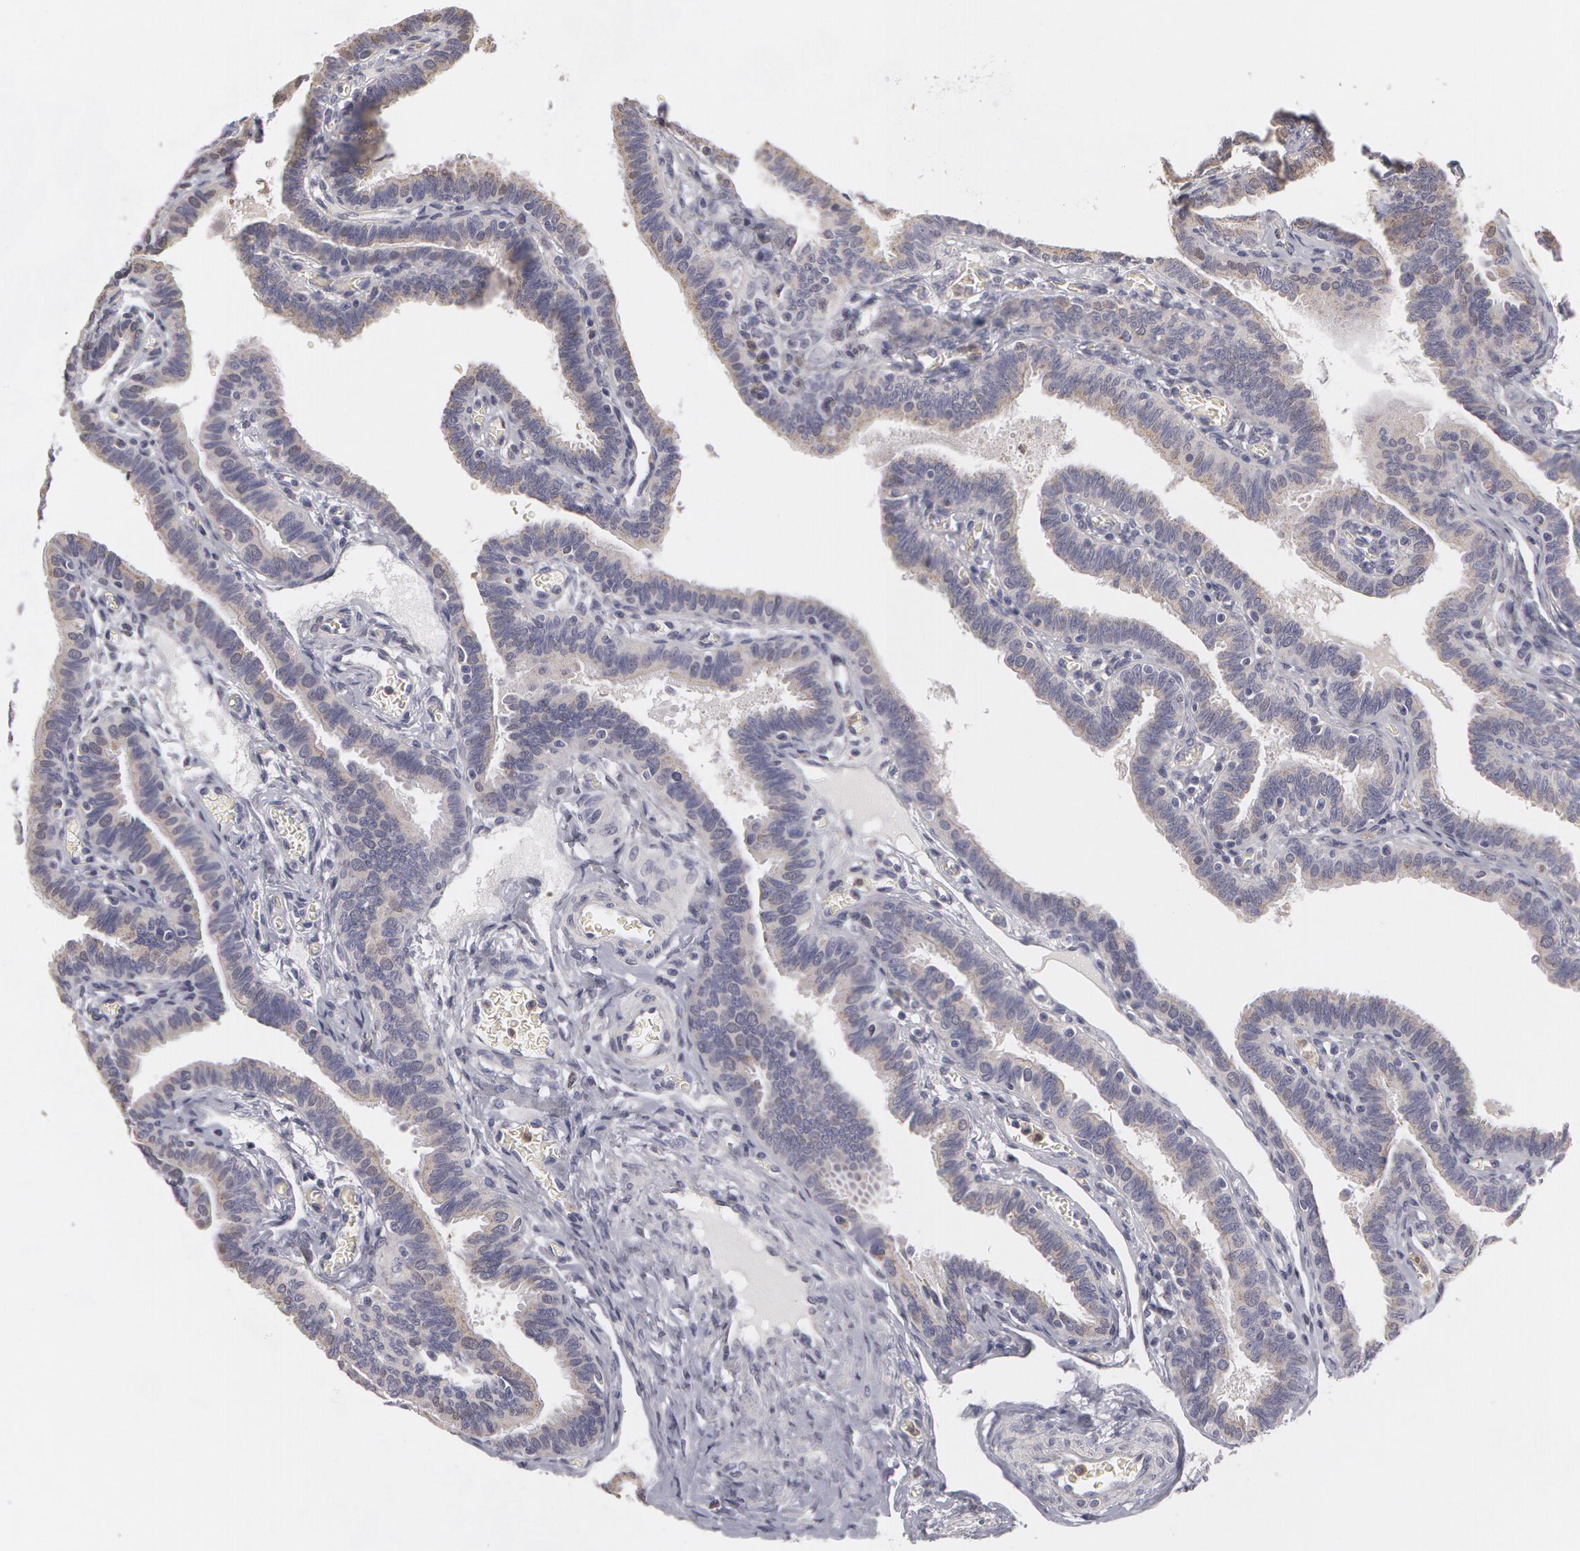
{"staining": {"intensity": "weak", "quantity": "25%-75%", "location": "cytoplasmic/membranous"}, "tissue": "fallopian tube", "cell_type": "Glandular cells", "image_type": "normal", "snomed": [{"axis": "morphology", "description": "Normal tissue, NOS"}, {"axis": "topography", "description": "Fallopian tube"}], "caption": "About 25%-75% of glandular cells in unremarkable fallopian tube display weak cytoplasmic/membranous protein expression as visualized by brown immunohistochemical staining.", "gene": "CAT", "patient": {"sex": "female", "age": 38}}